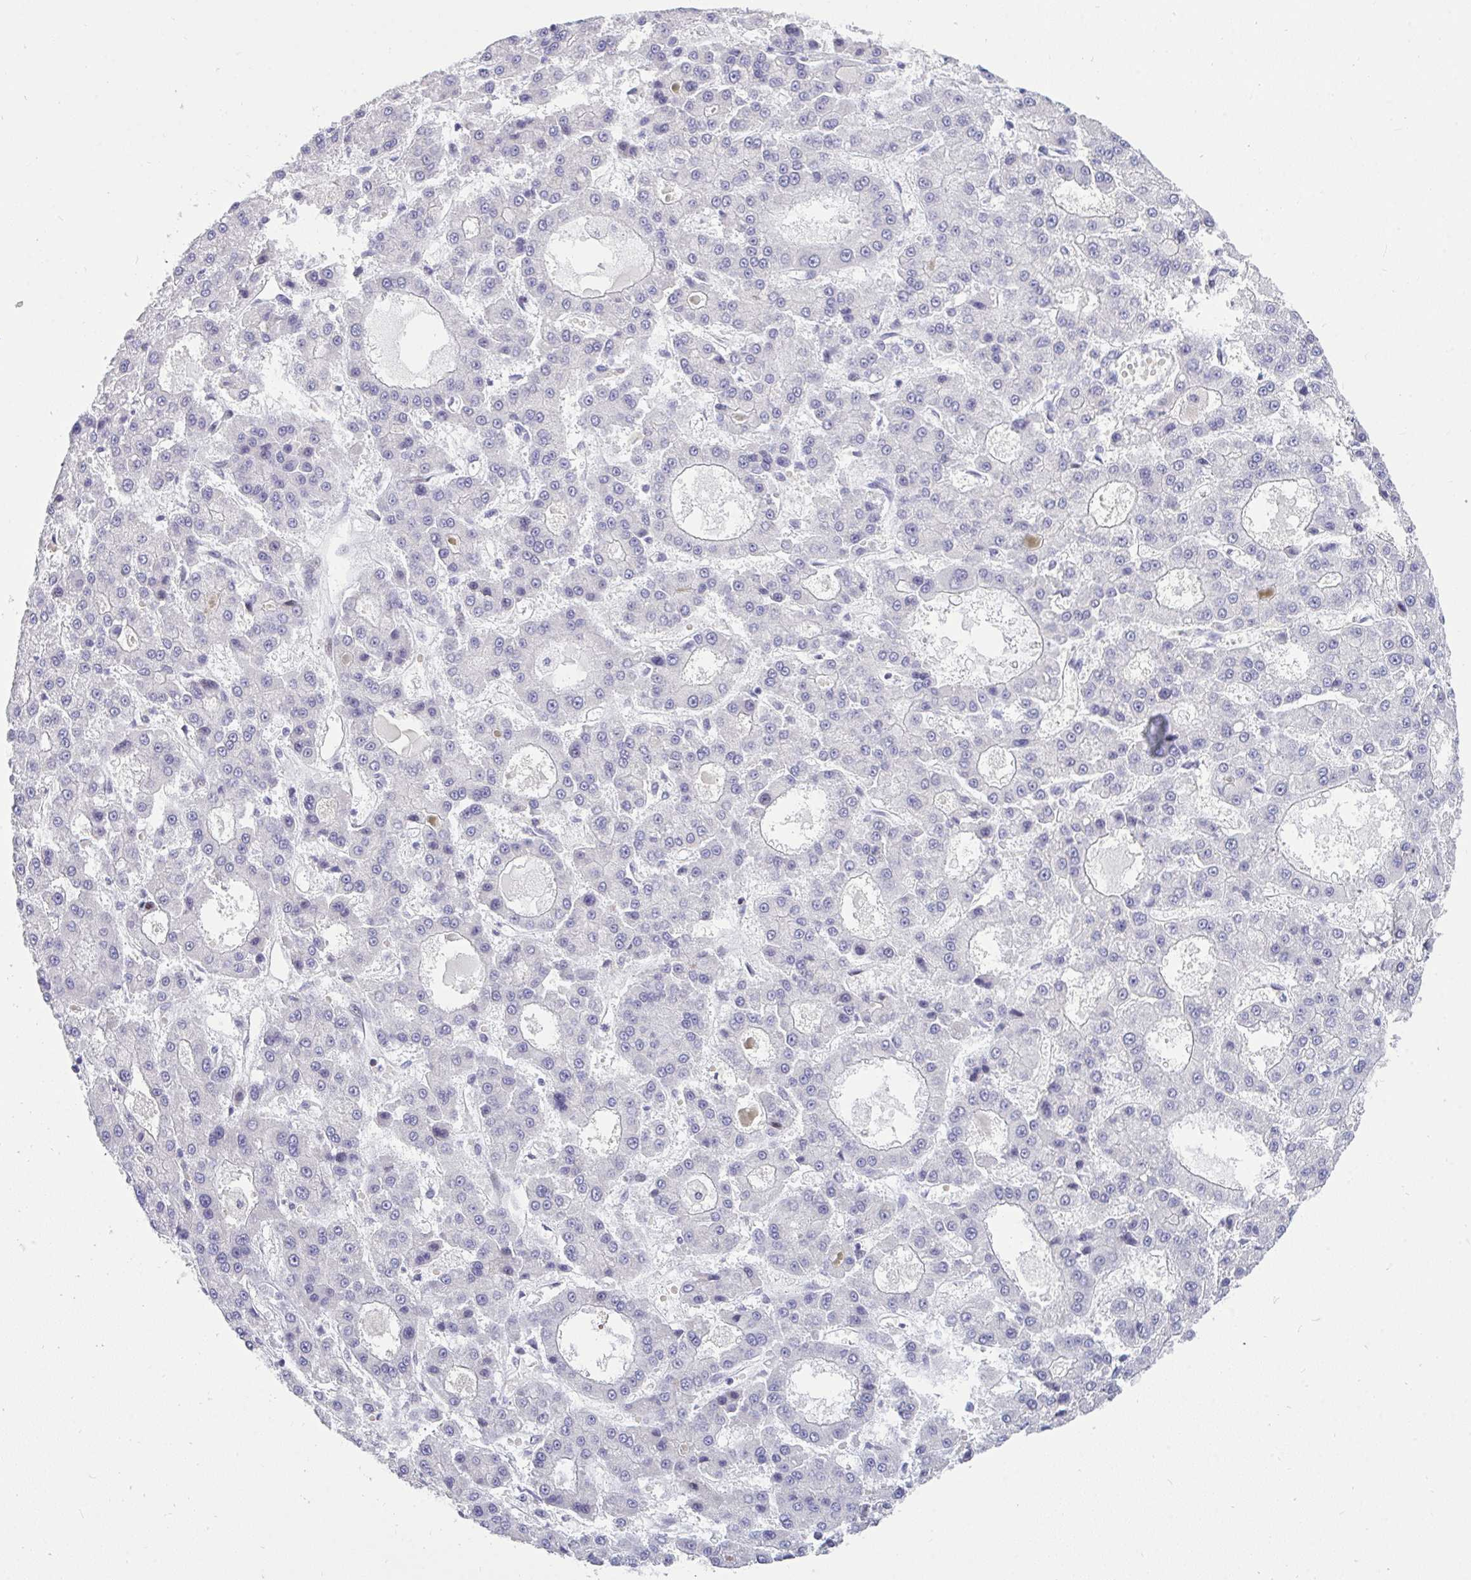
{"staining": {"intensity": "negative", "quantity": "none", "location": "none"}, "tissue": "liver cancer", "cell_type": "Tumor cells", "image_type": "cancer", "snomed": [{"axis": "morphology", "description": "Carcinoma, Hepatocellular, NOS"}, {"axis": "topography", "description": "Liver"}], "caption": "Tumor cells are negative for protein expression in human liver cancer.", "gene": "PLPPR3", "patient": {"sex": "male", "age": 70}}